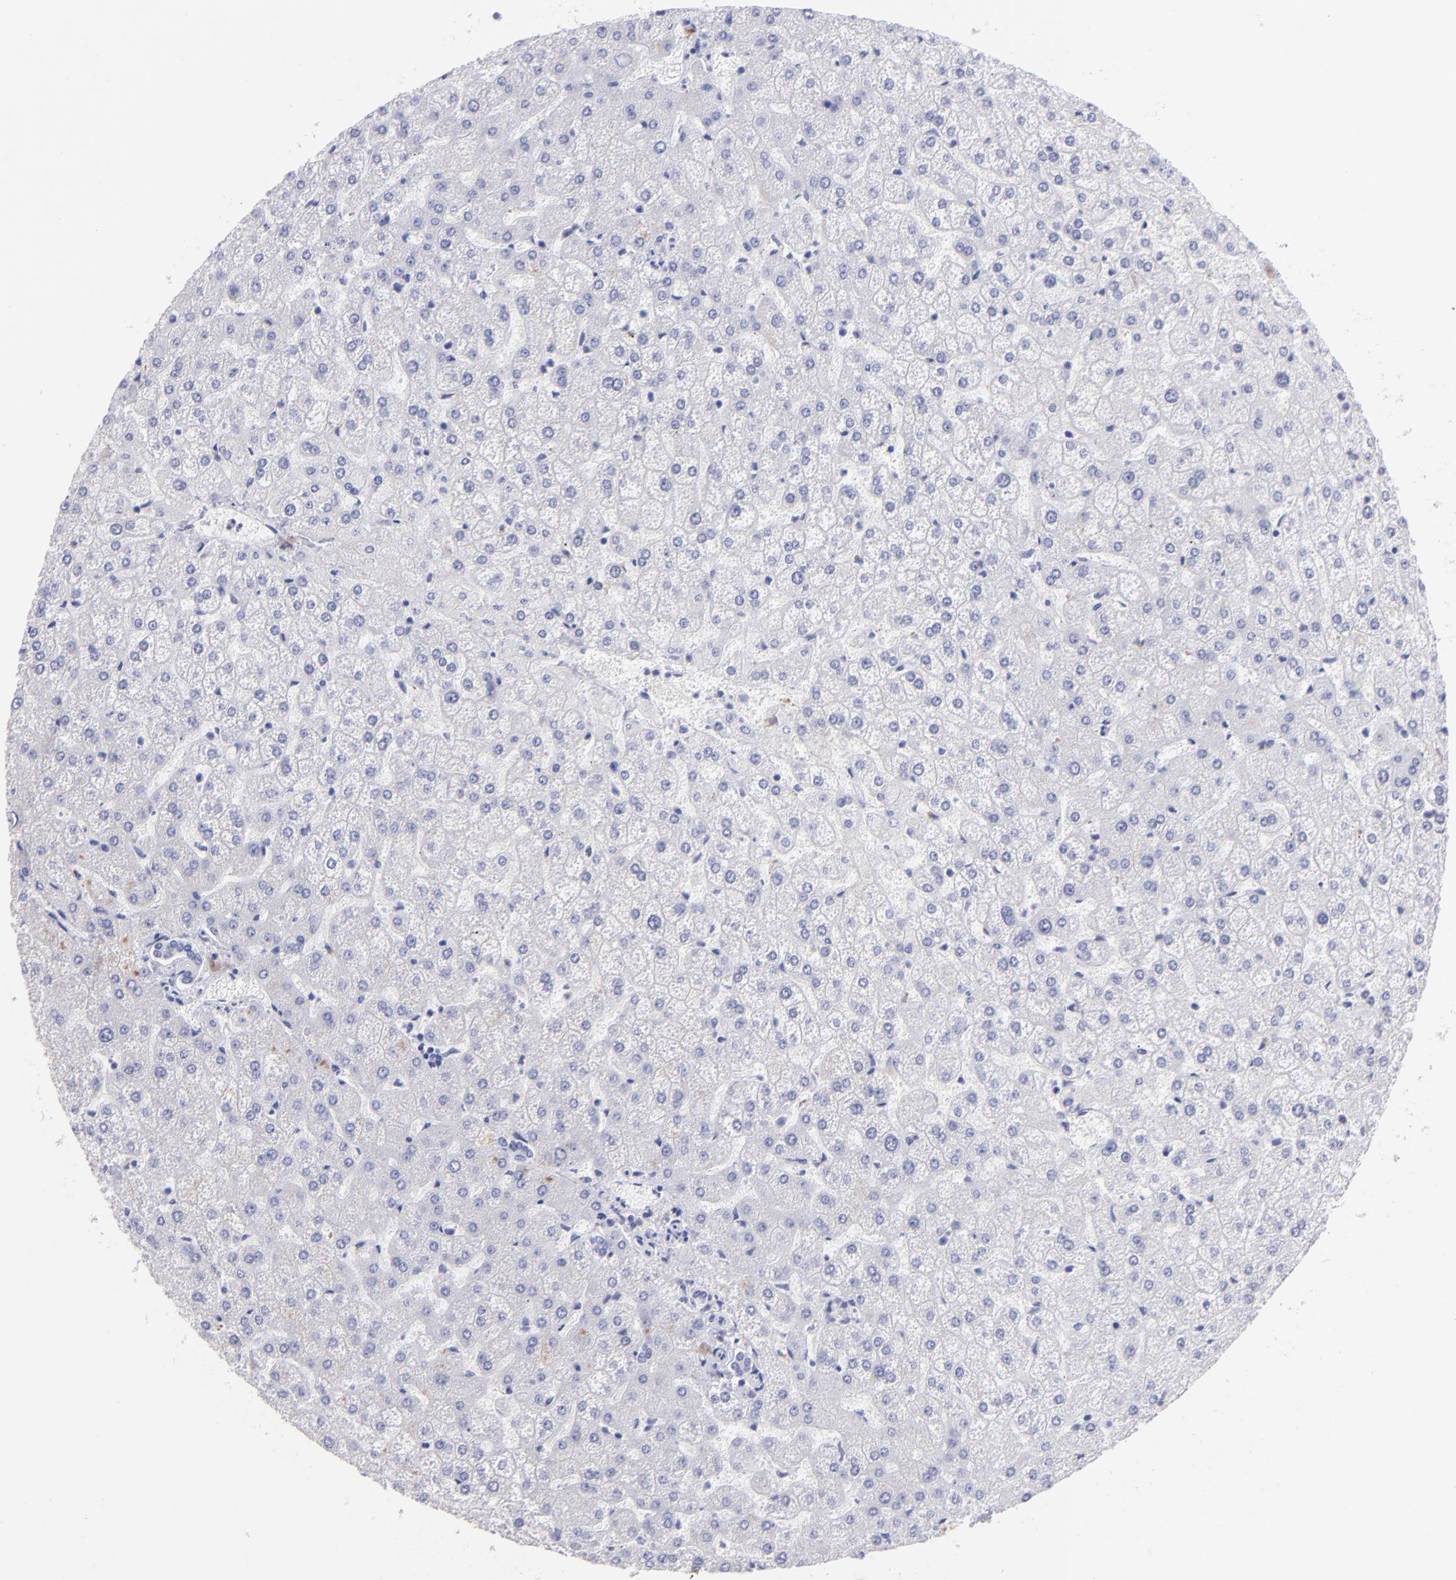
{"staining": {"intensity": "negative", "quantity": "none", "location": "none"}, "tissue": "liver", "cell_type": "Cholangiocytes", "image_type": "normal", "snomed": [{"axis": "morphology", "description": "Normal tissue, NOS"}, {"axis": "topography", "description": "Liver"}], "caption": "Immunohistochemical staining of normal human liver demonstrates no significant staining in cholangiocytes.", "gene": "PIP", "patient": {"sex": "female", "age": 32}}